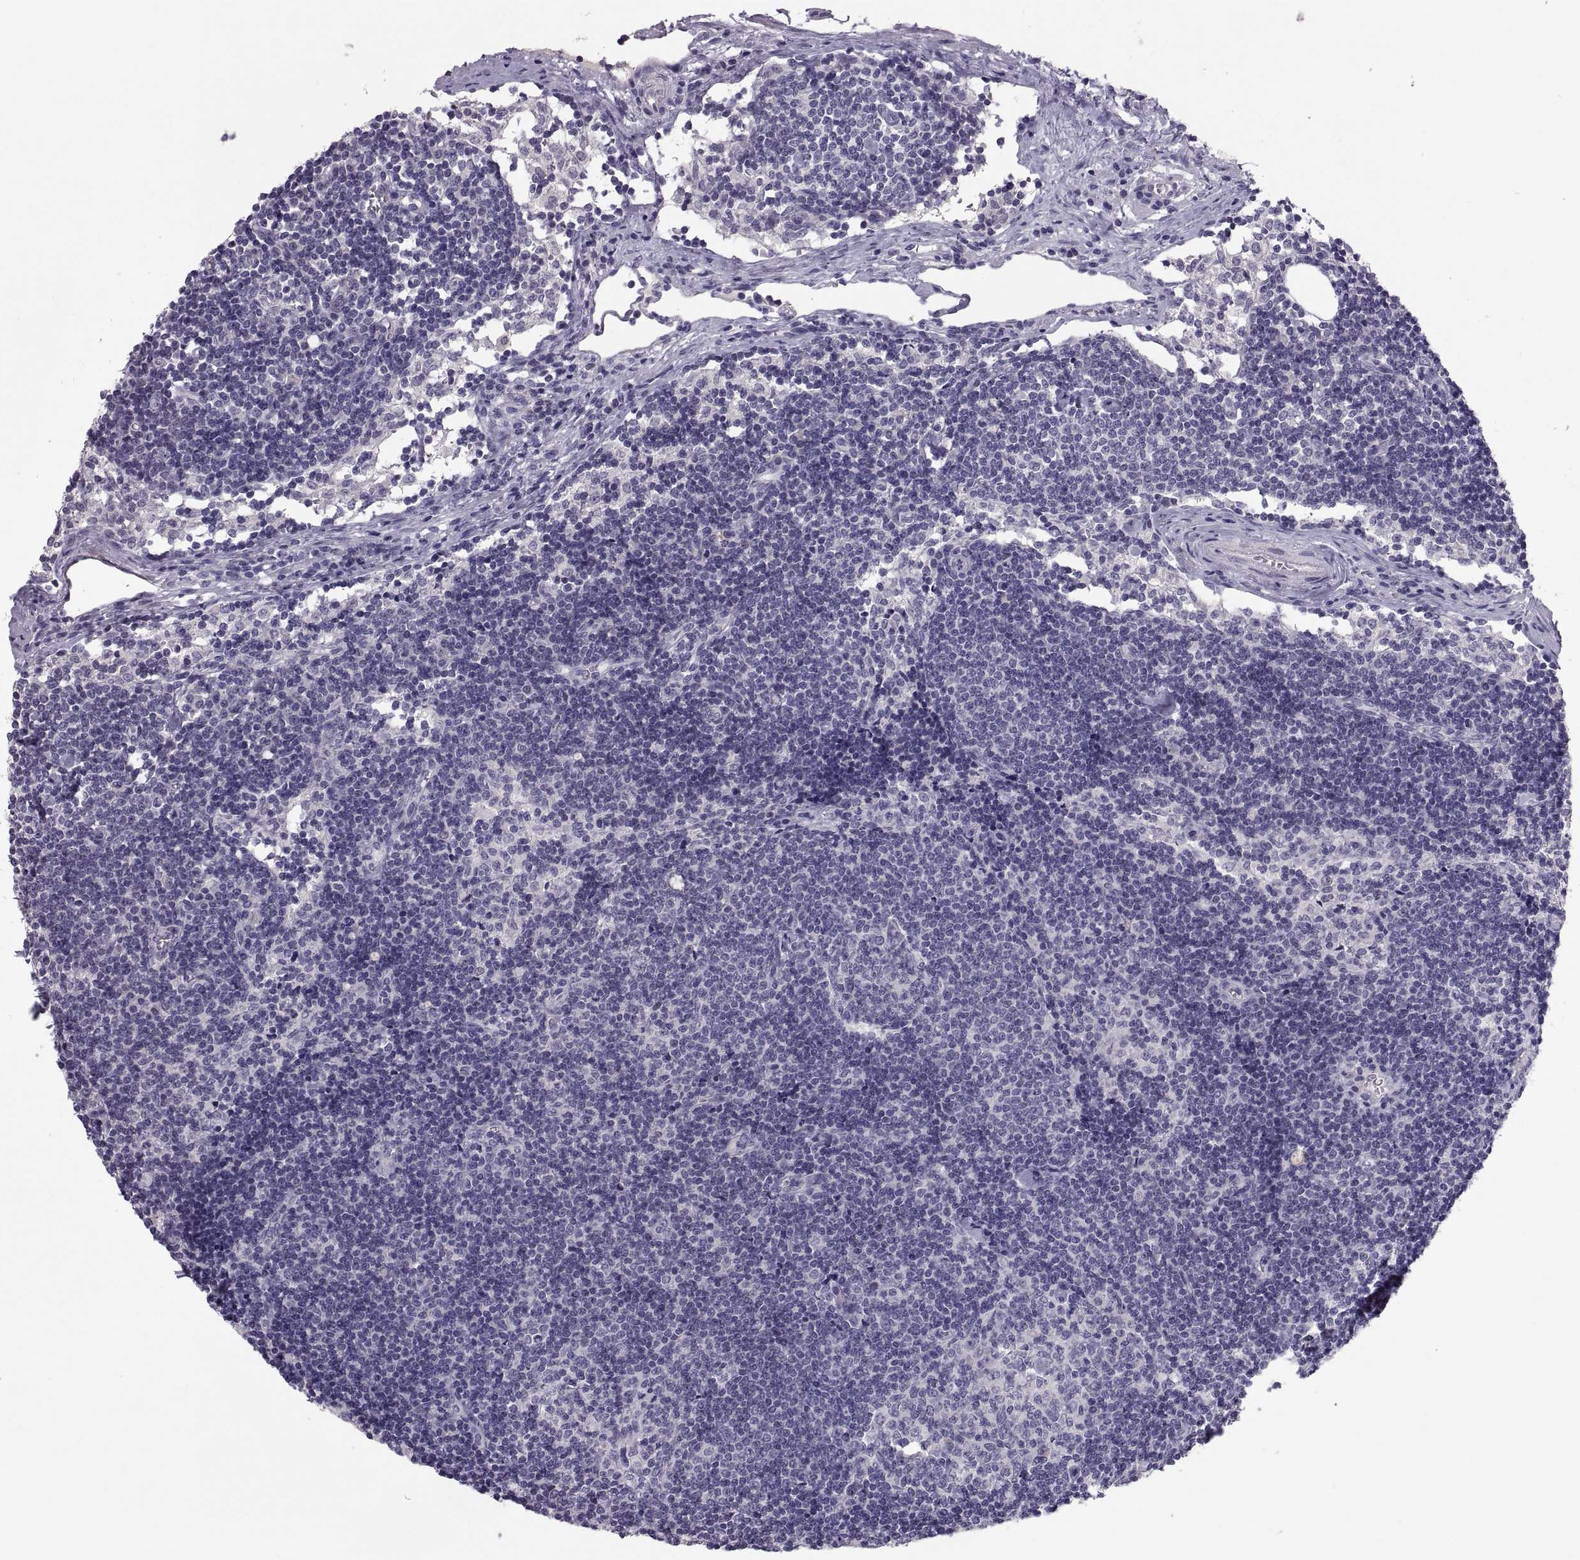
{"staining": {"intensity": "negative", "quantity": "none", "location": "none"}, "tissue": "lymph node", "cell_type": "Germinal center cells", "image_type": "normal", "snomed": [{"axis": "morphology", "description": "Normal tissue, NOS"}, {"axis": "topography", "description": "Lymph node"}], "caption": "Immunohistochemistry (IHC) image of normal lymph node: human lymph node stained with DAB demonstrates no significant protein positivity in germinal center cells. Brightfield microscopy of IHC stained with DAB (3,3'-diaminobenzidine) (brown) and hematoxylin (blue), captured at high magnification.", "gene": "PTN", "patient": {"sex": "female", "age": 34}}